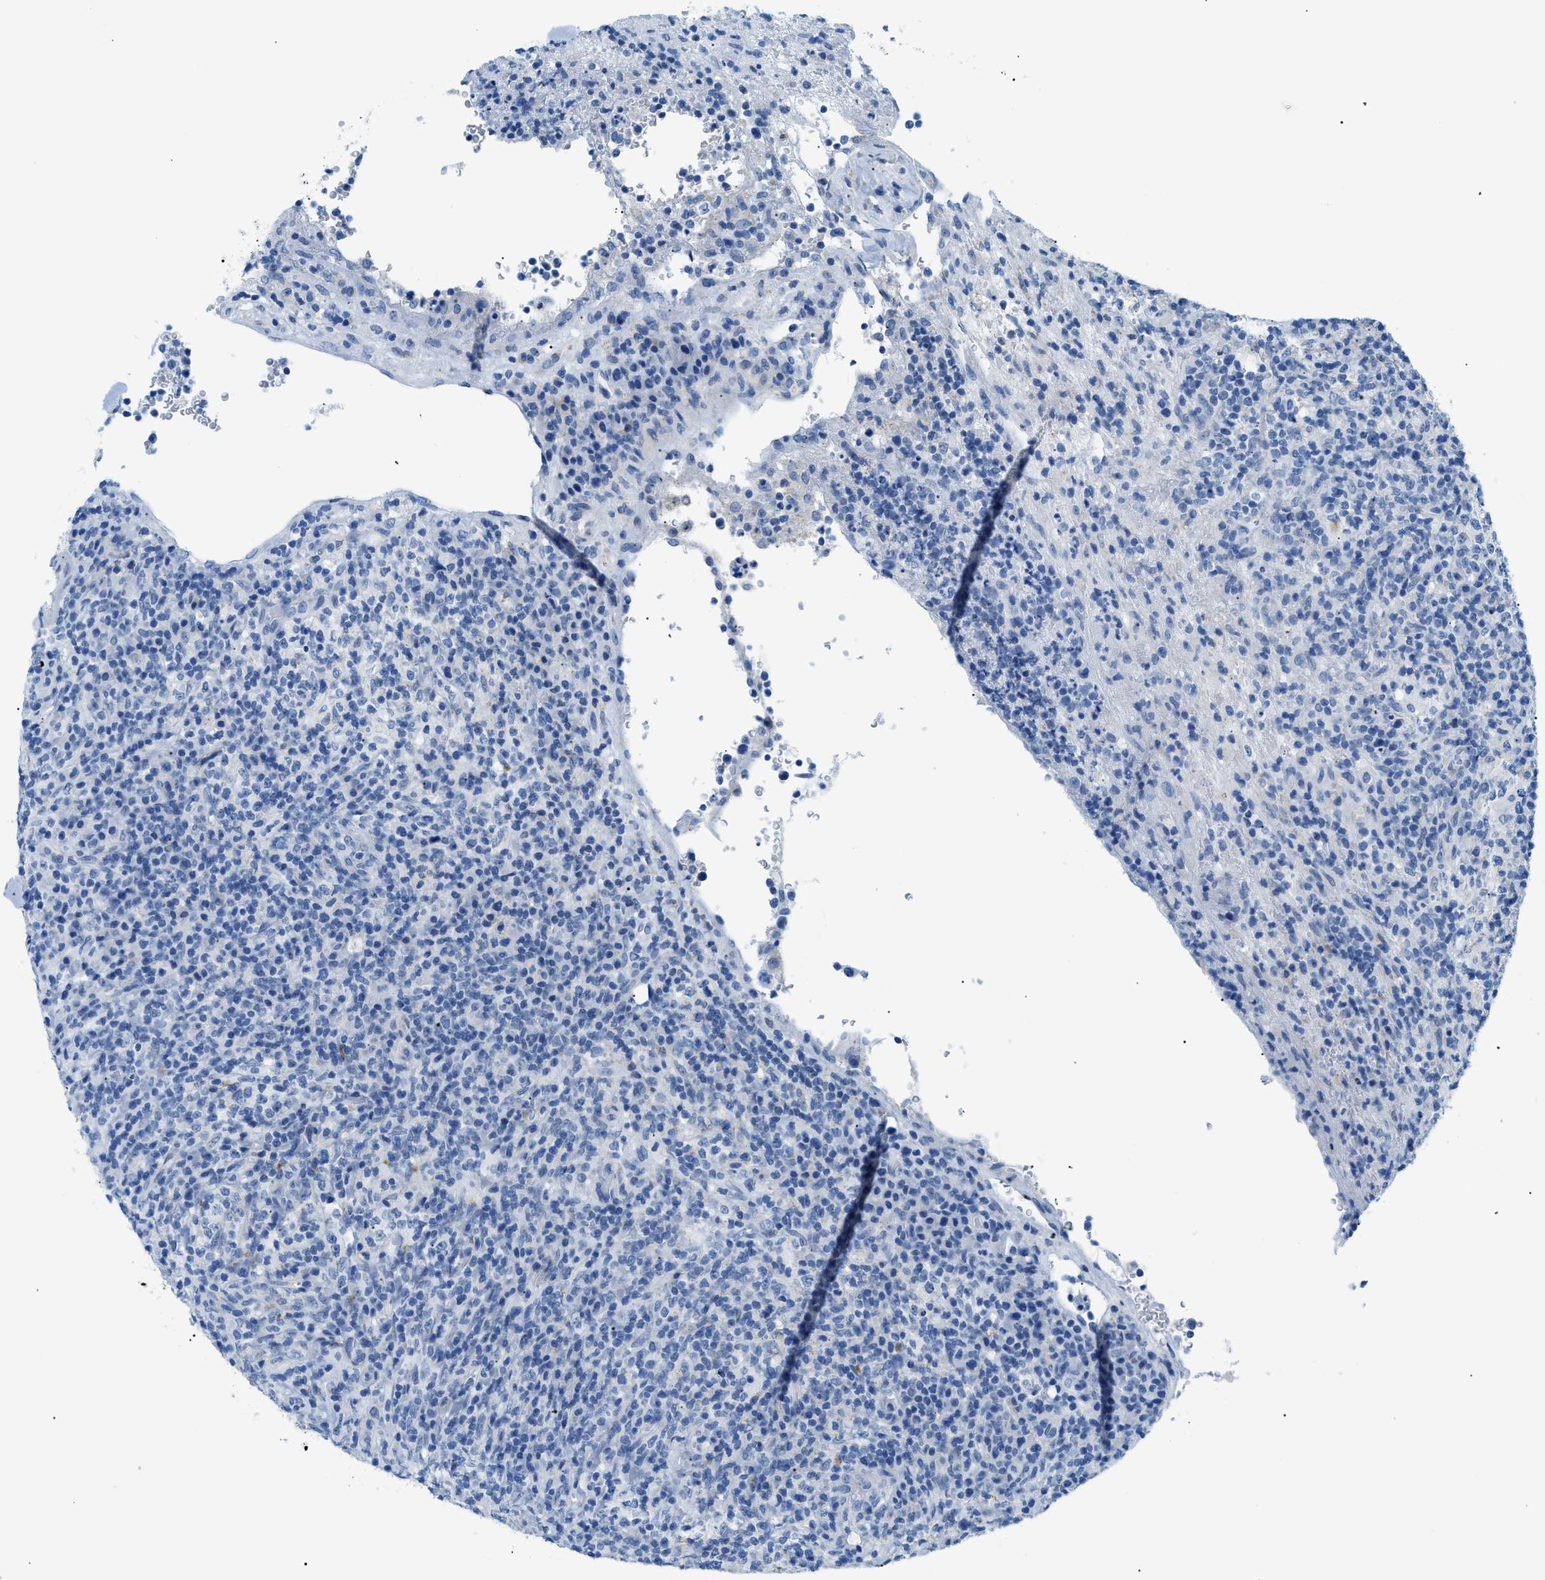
{"staining": {"intensity": "negative", "quantity": "none", "location": "none"}, "tissue": "lymphoma", "cell_type": "Tumor cells", "image_type": "cancer", "snomed": [{"axis": "morphology", "description": "Malignant lymphoma, non-Hodgkin's type, High grade"}, {"axis": "topography", "description": "Lymph node"}], "caption": "Tumor cells are negative for brown protein staining in malignant lymphoma, non-Hodgkin's type (high-grade).", "gene": "FDCSP", "patient": {"sex": "female", "age": 76}}